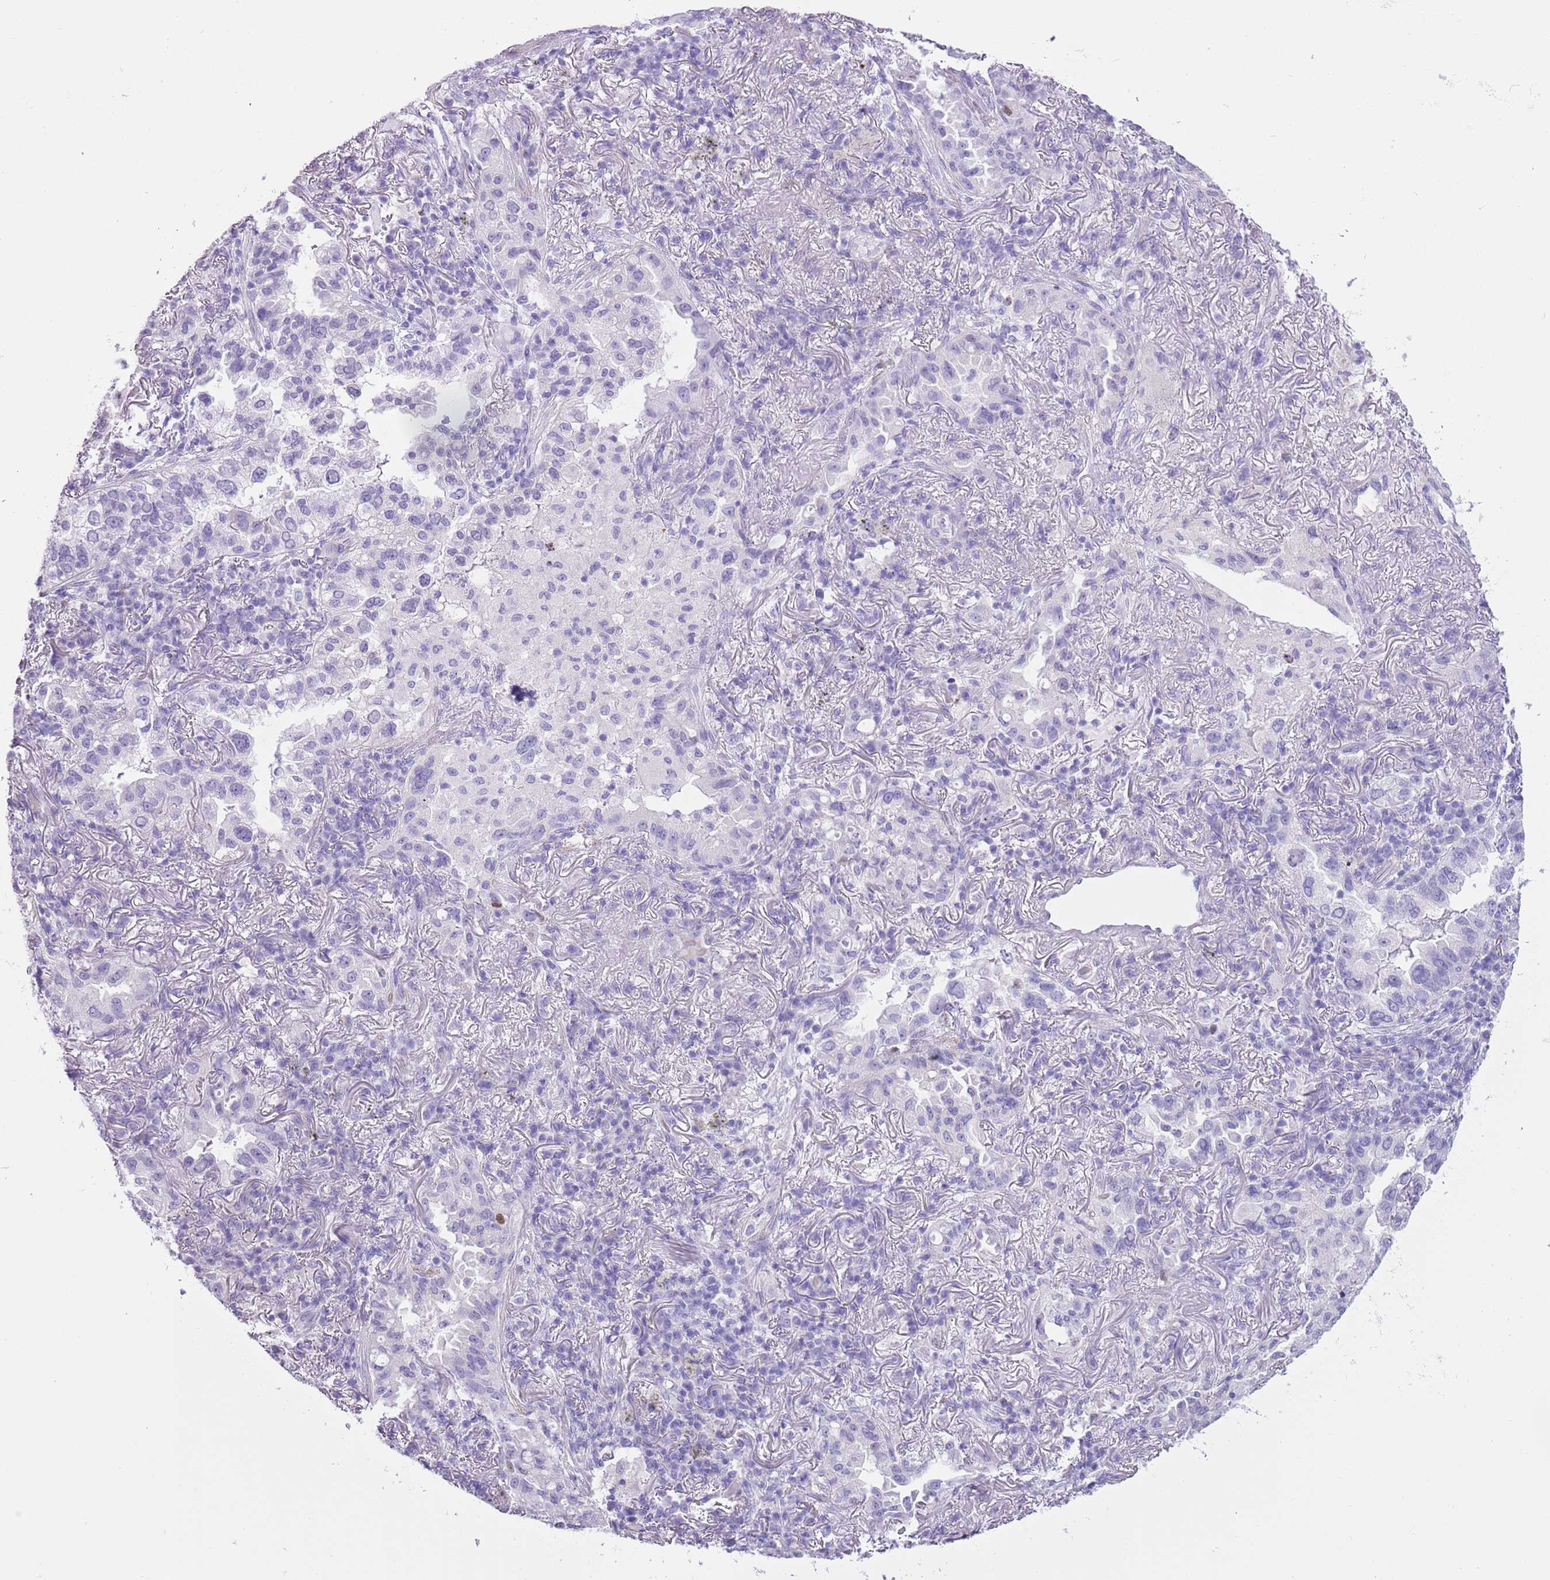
{"staining": {"intensity": "negative", "quantity": "none", "location": "none"}, "tissue": "lung cancer", "cell_type": "Tumor cells", "image_type": "cancer", "snomed": [{"axis": "morphology", "description": "Adenocarcinoma, NOS"}, {"axis": "topography", "description": "Lung"}], "caption": "There is no significant staining in tumor cells of lung adenocarcinoma. (Immunohistochemistry, brightfield microscopy, high magnification).", "gene": "SLC7A14", "patient": {"sex": "female", "age": 69}}